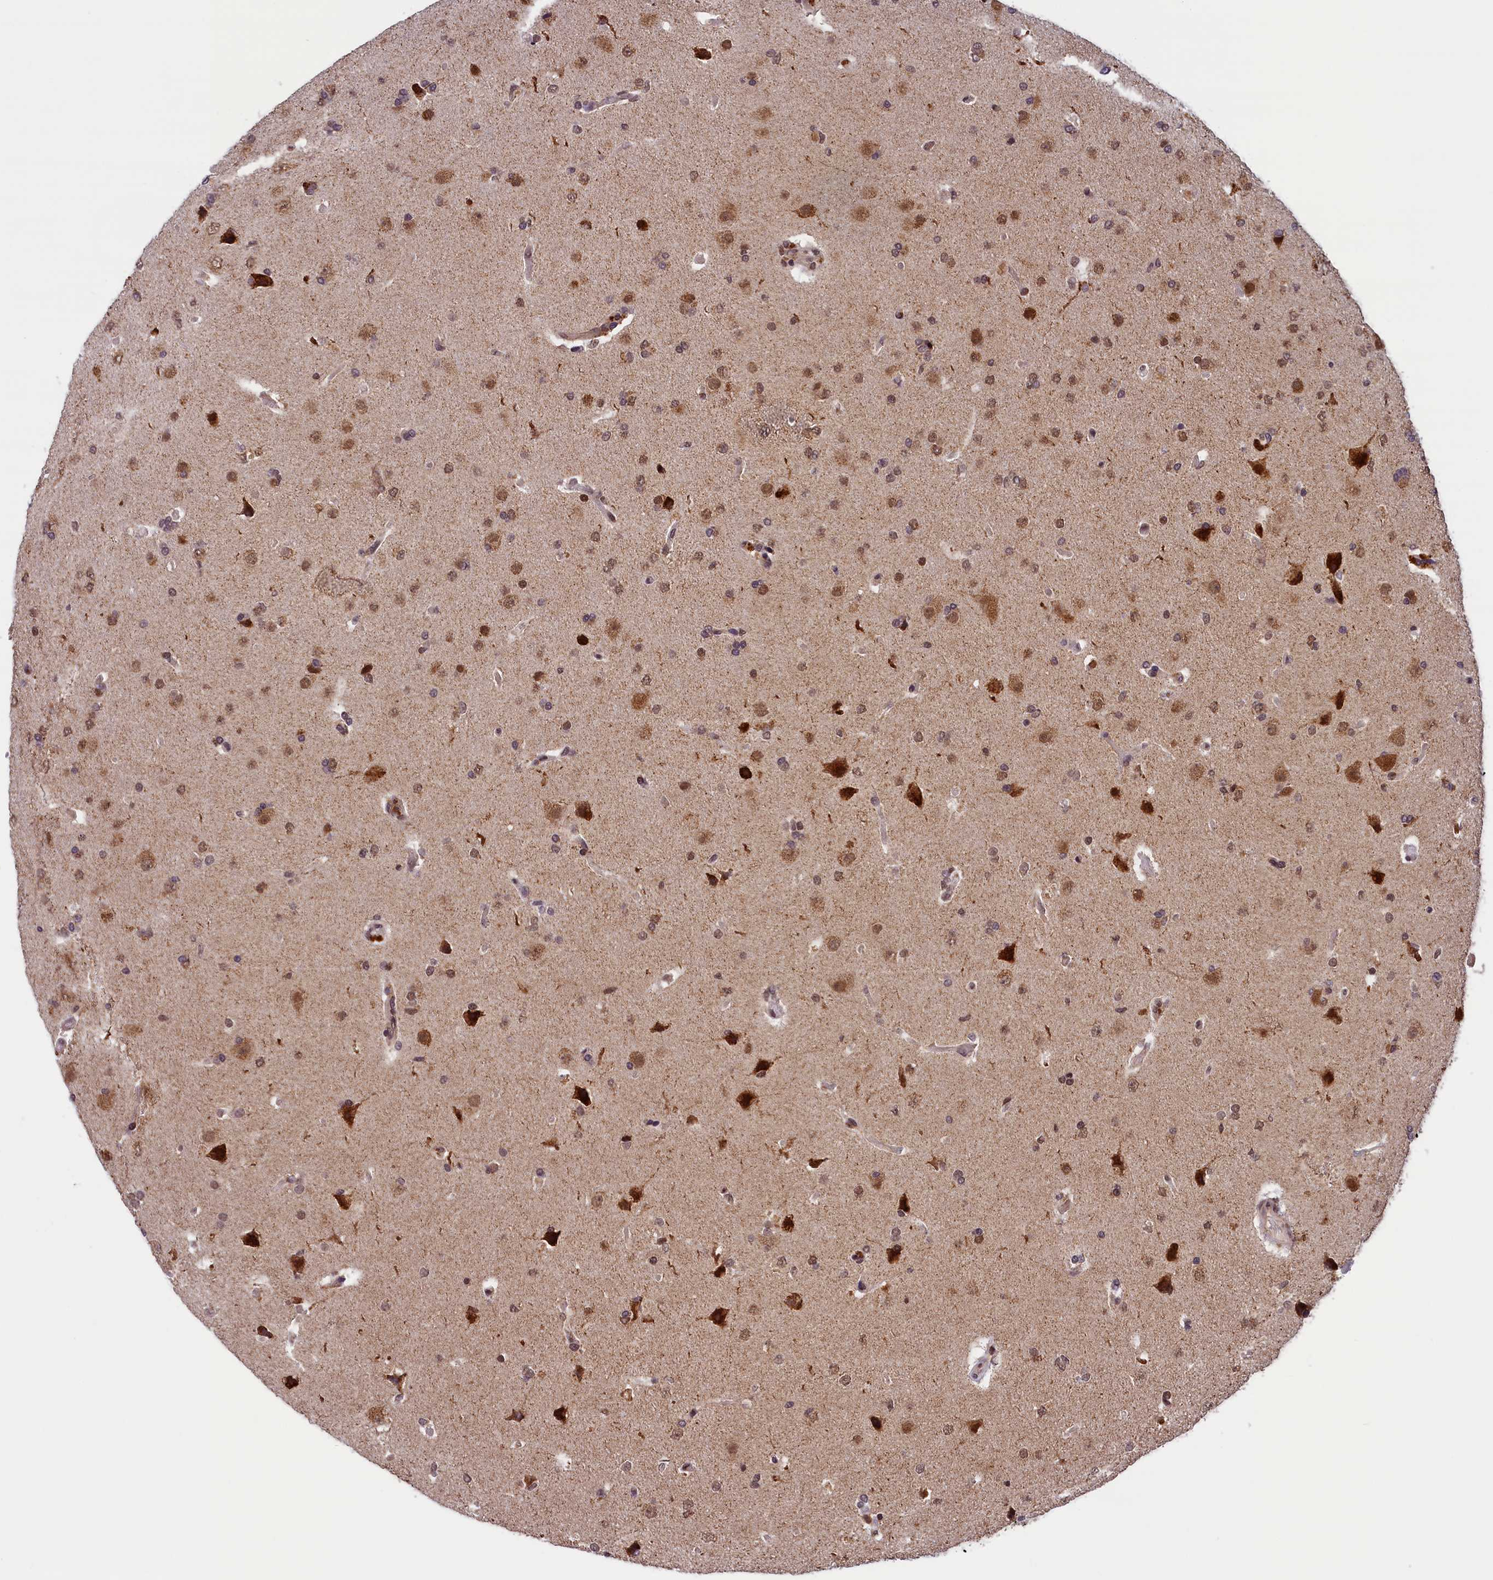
{"staining": {"intensity": "moderate", "quantity": "<25%", "location": "nuclear"}, "tissue": "glioma", "cell_type": "Tumor cells", "image_type": "cancer", "snomed": [{"axis": "morphology", "description": "Glioma, malignant, High grade"}, {"axis": "topography", "description": "Brain"}], "caption": "Tumor cells display moderate nuclear expression in about <25% of cells in glioma. (DAB = brown stain, brightfield microscopy at high magnification).", "gene": "KCNK6", "patient": {"sex": "male", "age": 72}}